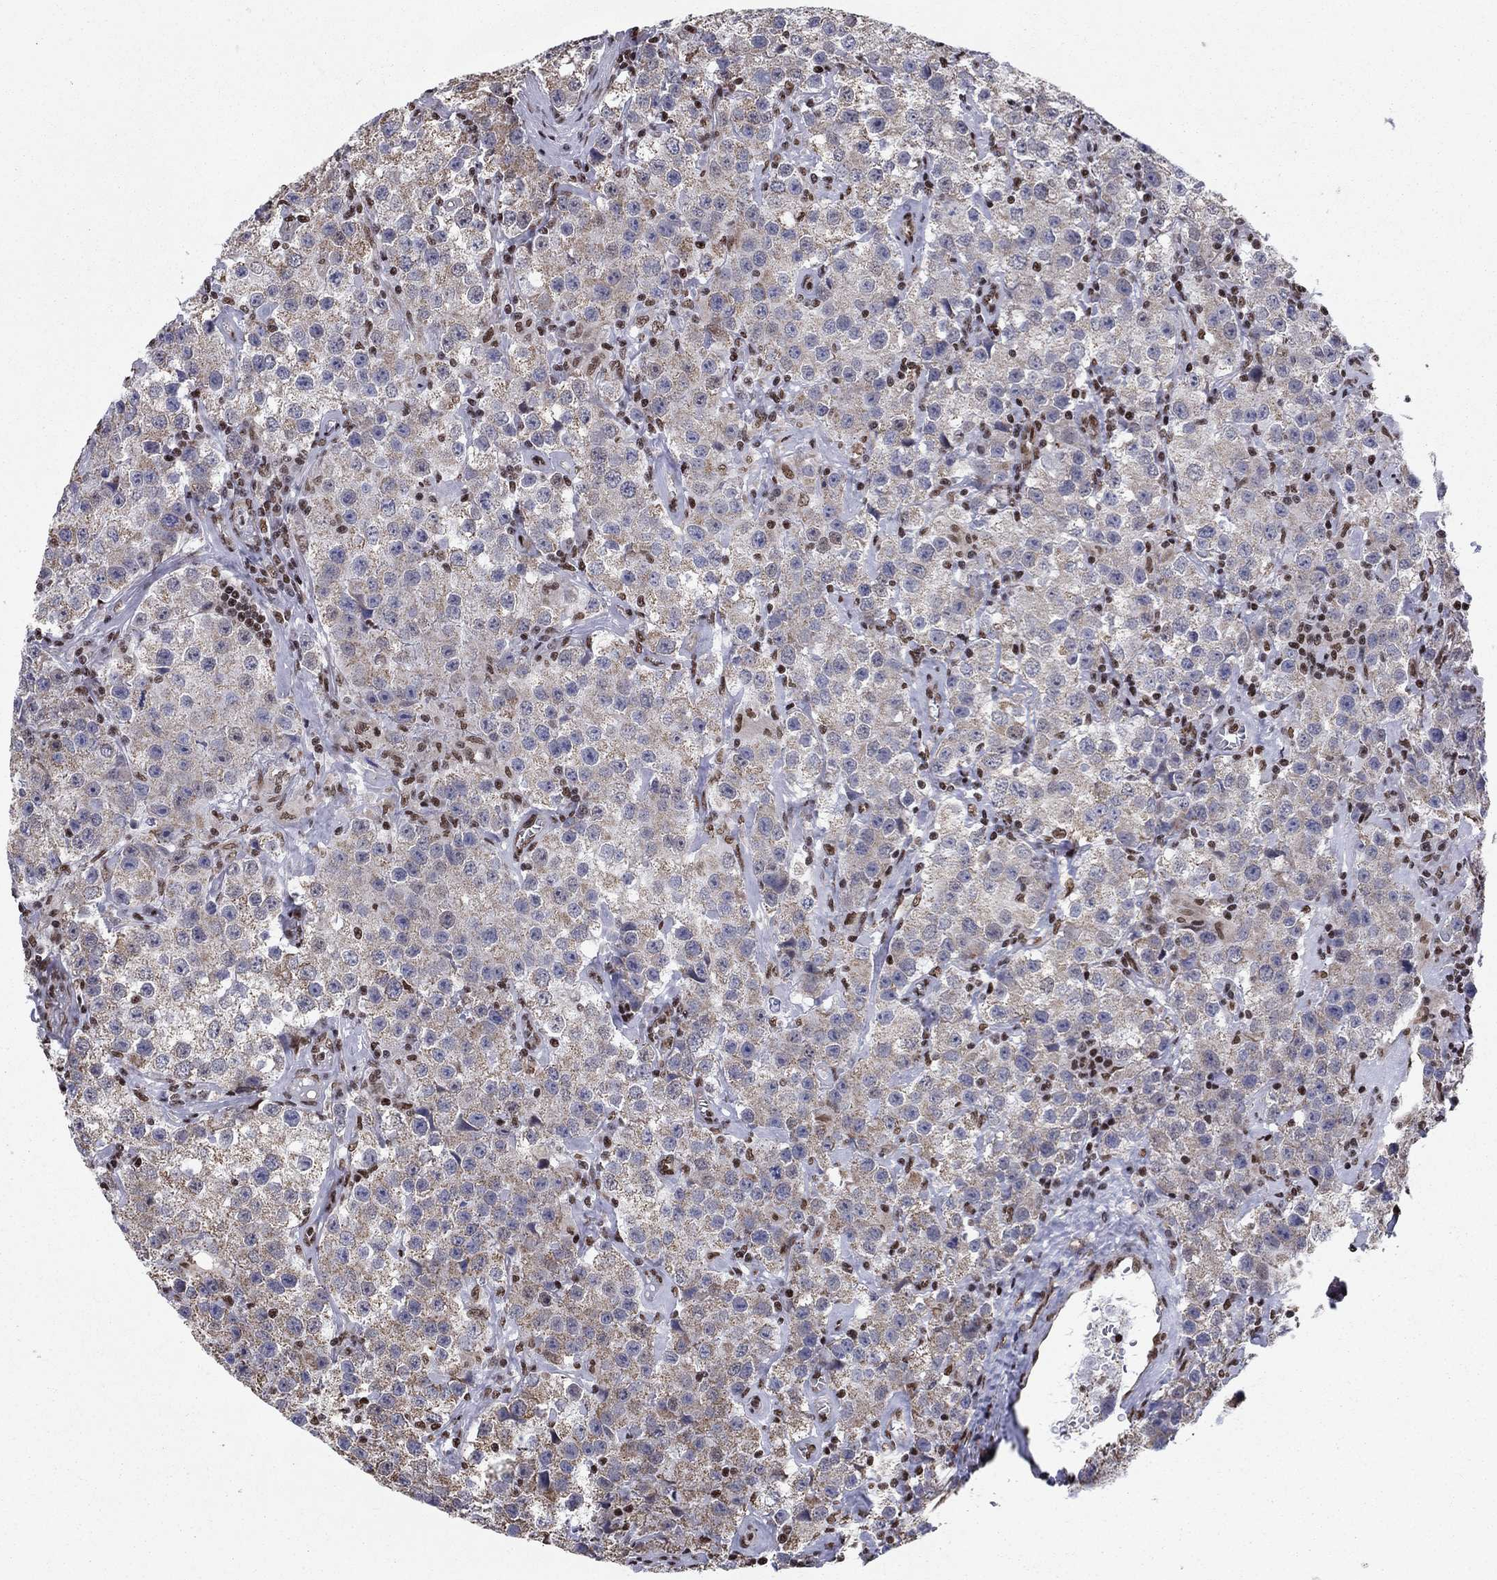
{"staining": {"intensity": "weak", "quantity": "25%-75%", "location": "cytoplasmic/membranous"}, "tissue": "testis cancer", "cell_type": "Tumor cells", "image_type": "cancer", "snomed": [{"axis": "morphology", "description": "Seminoma, NOS"}, {"axis": "topography", "description": "Testis"}], "caption": "Seminoma (testis) was stained to show a protein in brown. There is low levels of weak cytoplasmic/membranous positivity in approximately 25%-75% of tumor cells.", "gene": "N4BP2", "patient": {"sex": "male", "age": 52}}